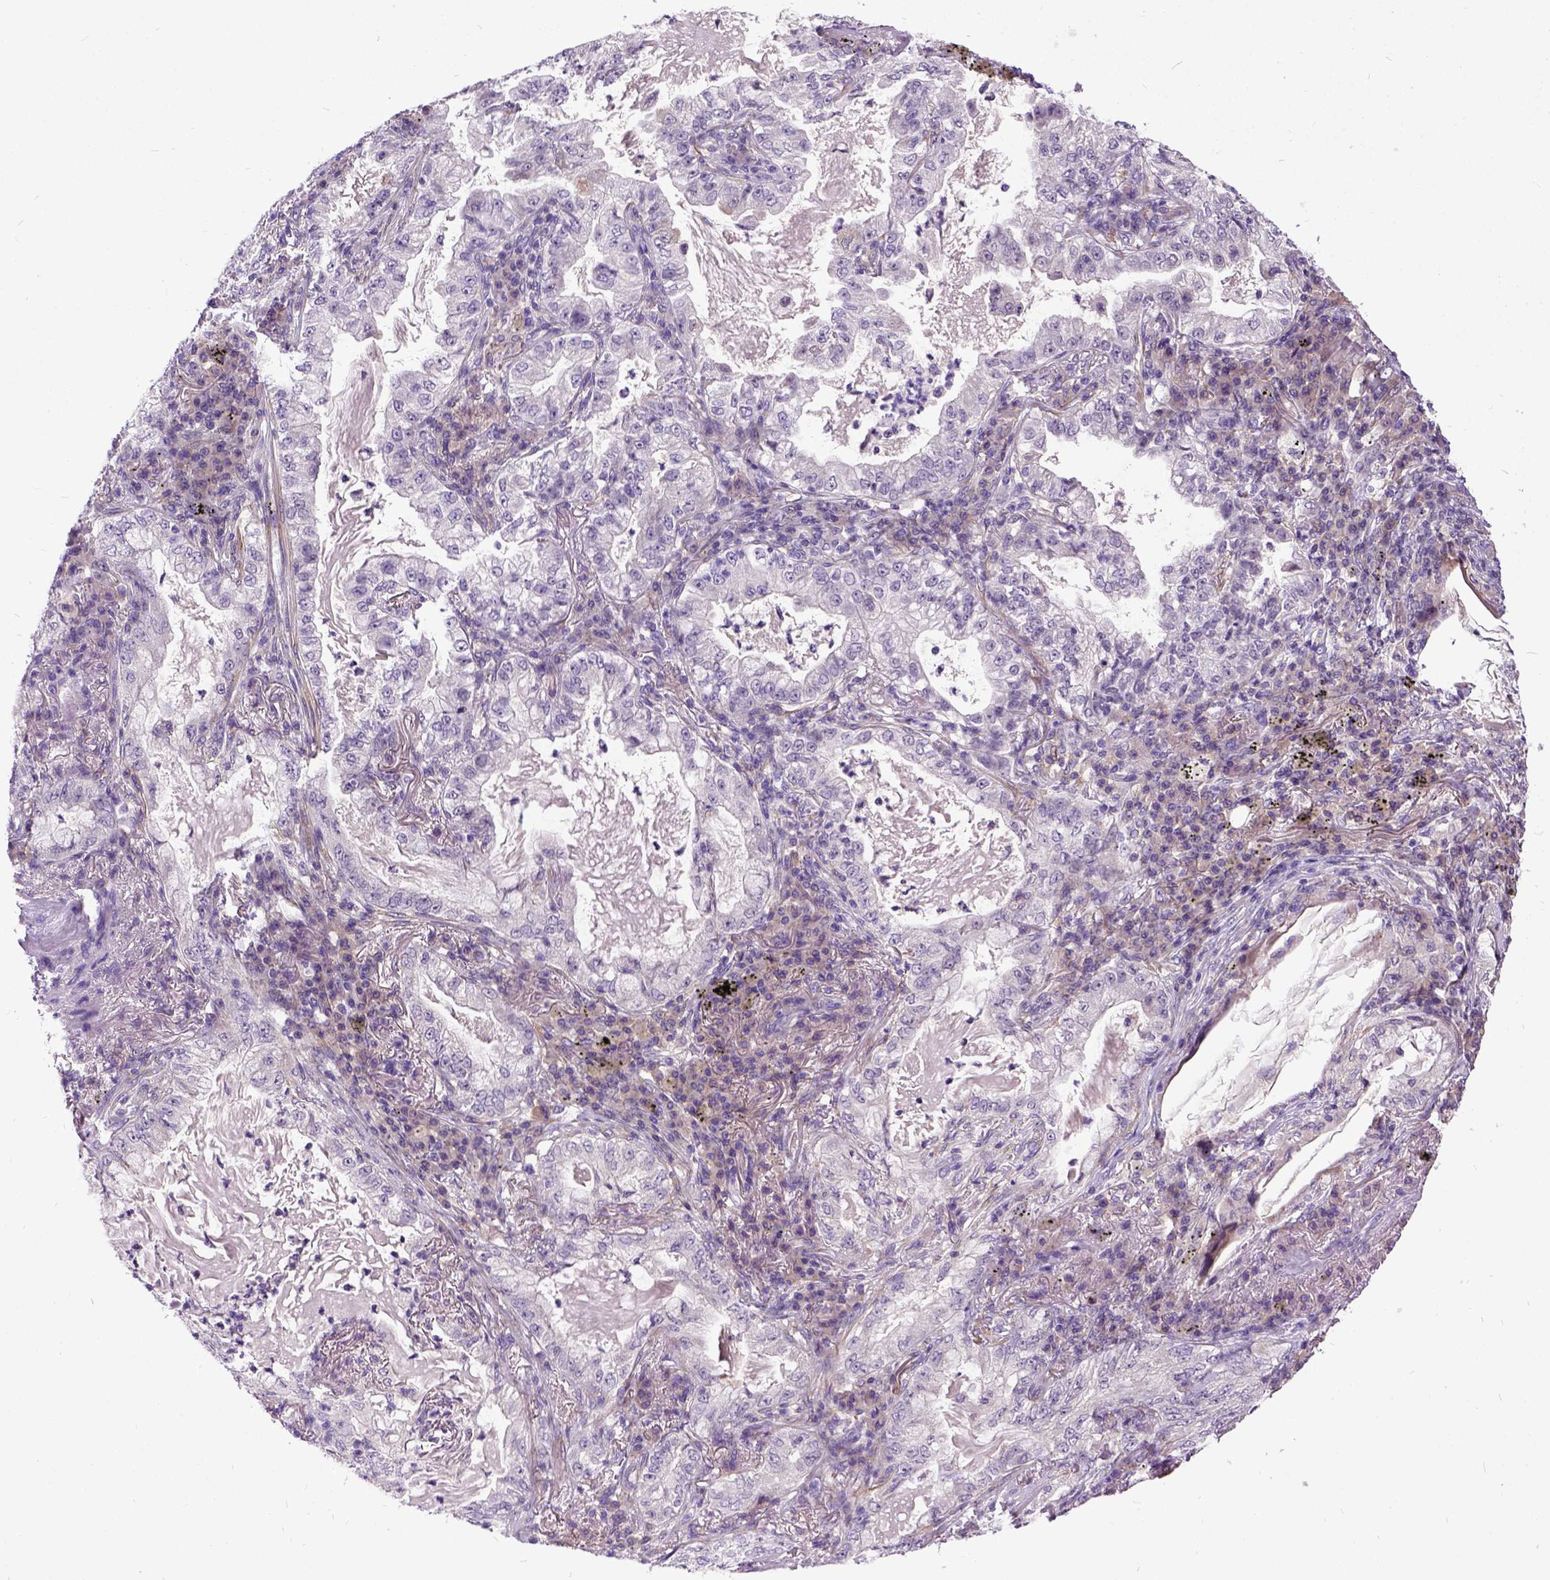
{"staining": {"intensity": "negative", "quantity": "none", "location": "none"}, "tissue": "lung cancer", "cell_type": "Tumor cells", "image_type": "cancer", "snomed": [{"axis": "morphology", "description": "Adenocarcinoma, NOS"}, {"axis": "topography", "description": "Lung"}], "caption": "Tumor cells show no significant protein staining in lung cancer. Nuclei are stained in blue.", "gene": "NEK5", "patient": {"sex": "female", "age": 73}}